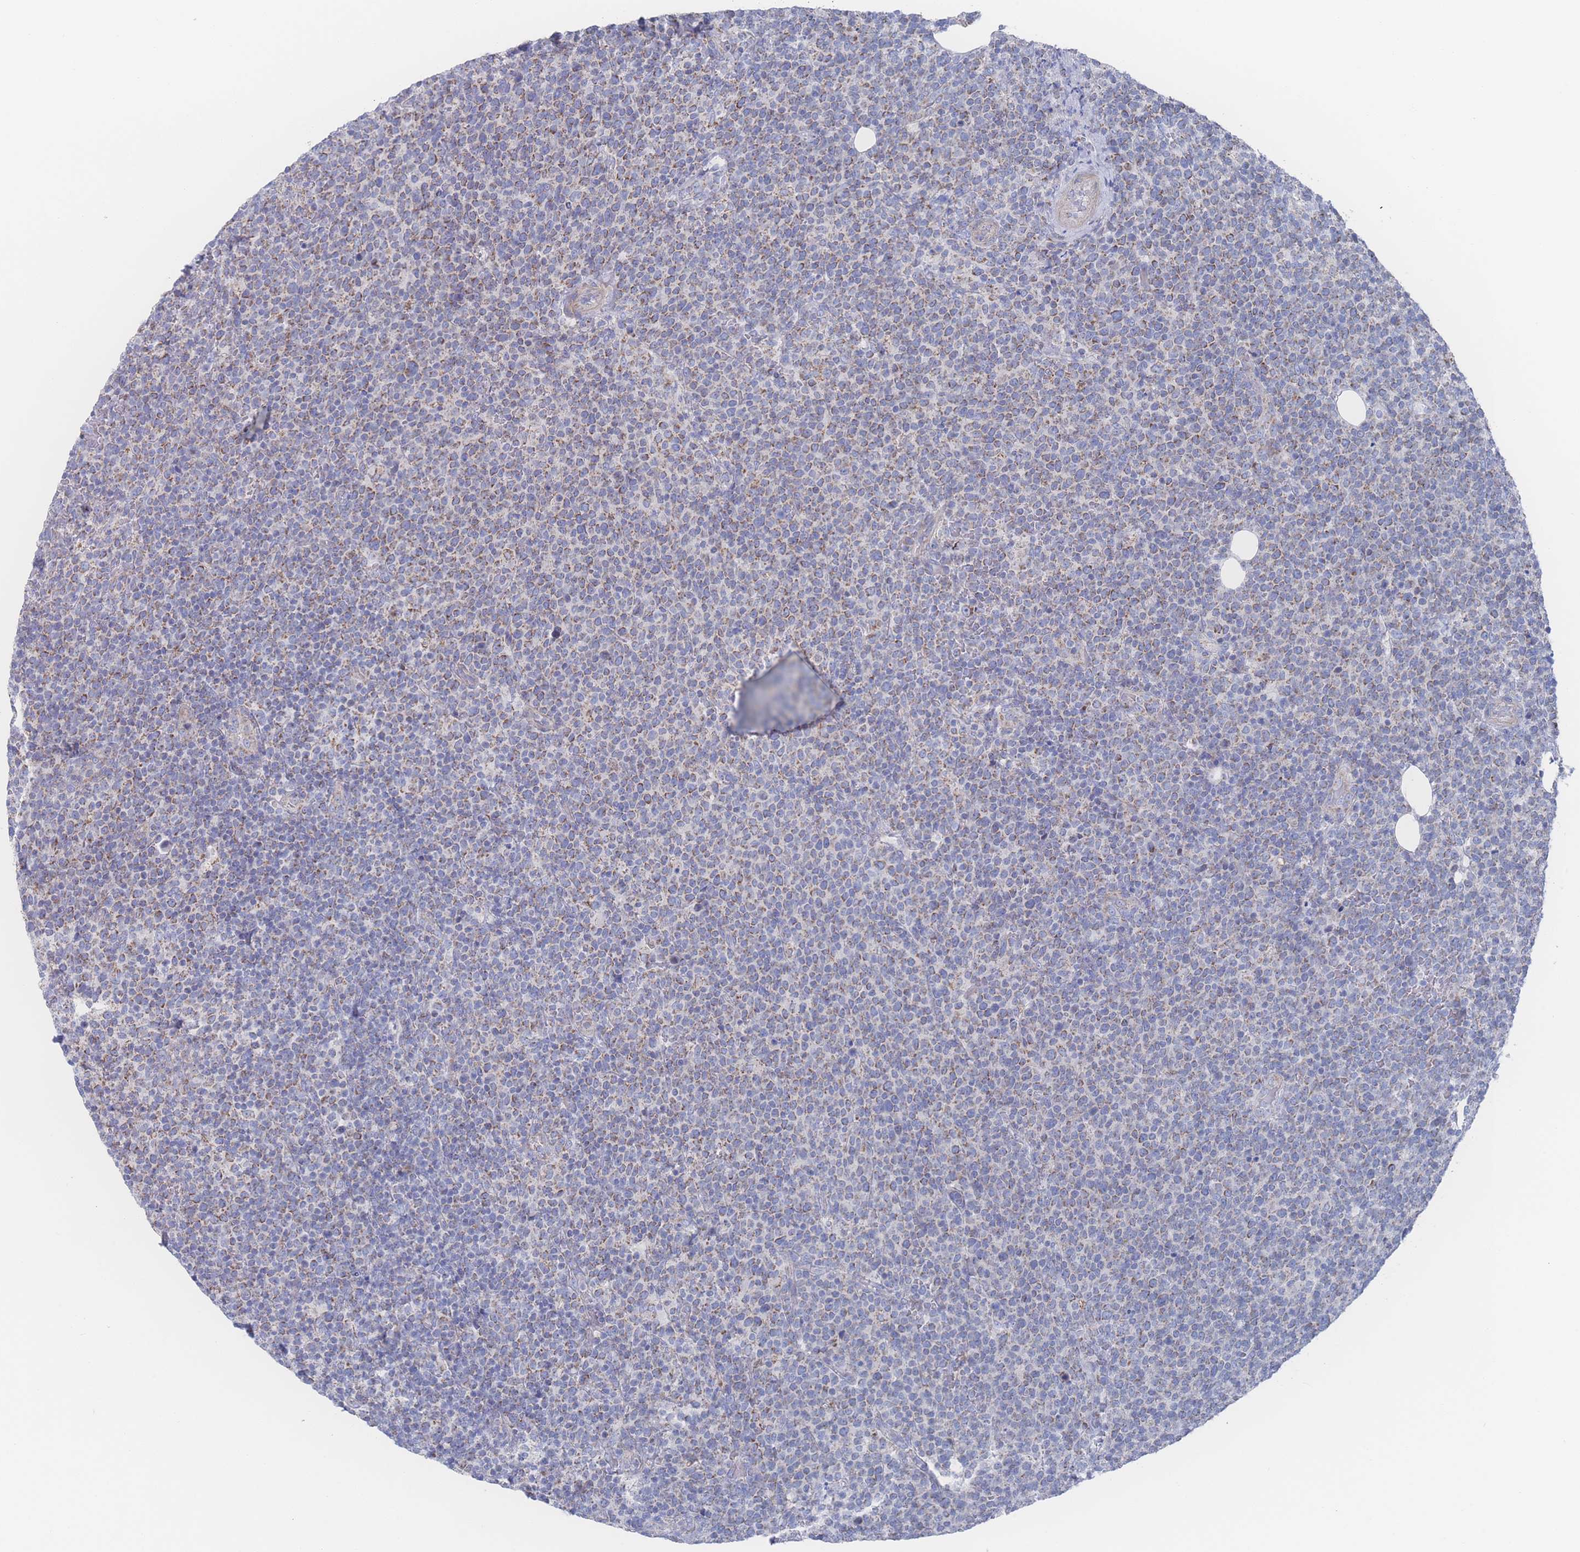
{"staining": {"intensity": "weak", "quantity": "25%-75%", "location": "cytoplasmic/membranous"}, "tissue": "lymphoma", "cell_type": "Tumor cells", "image_type": "cancer", "snomed": [{"axis": "morphology", "description": "Malignant lymphoma, non-Hodgkin's type, High grade"}, {"axis": "topography", "description": "Lymph node"}], "caption": "Immunohistochemistry (IHC) of lymphoma exhibits low levels of weak cytoplasmic/membranous expression in about 25%-75% of tumor cells.", "gene": "SNPH", "patient": {"sex": "male", "age": 61}}